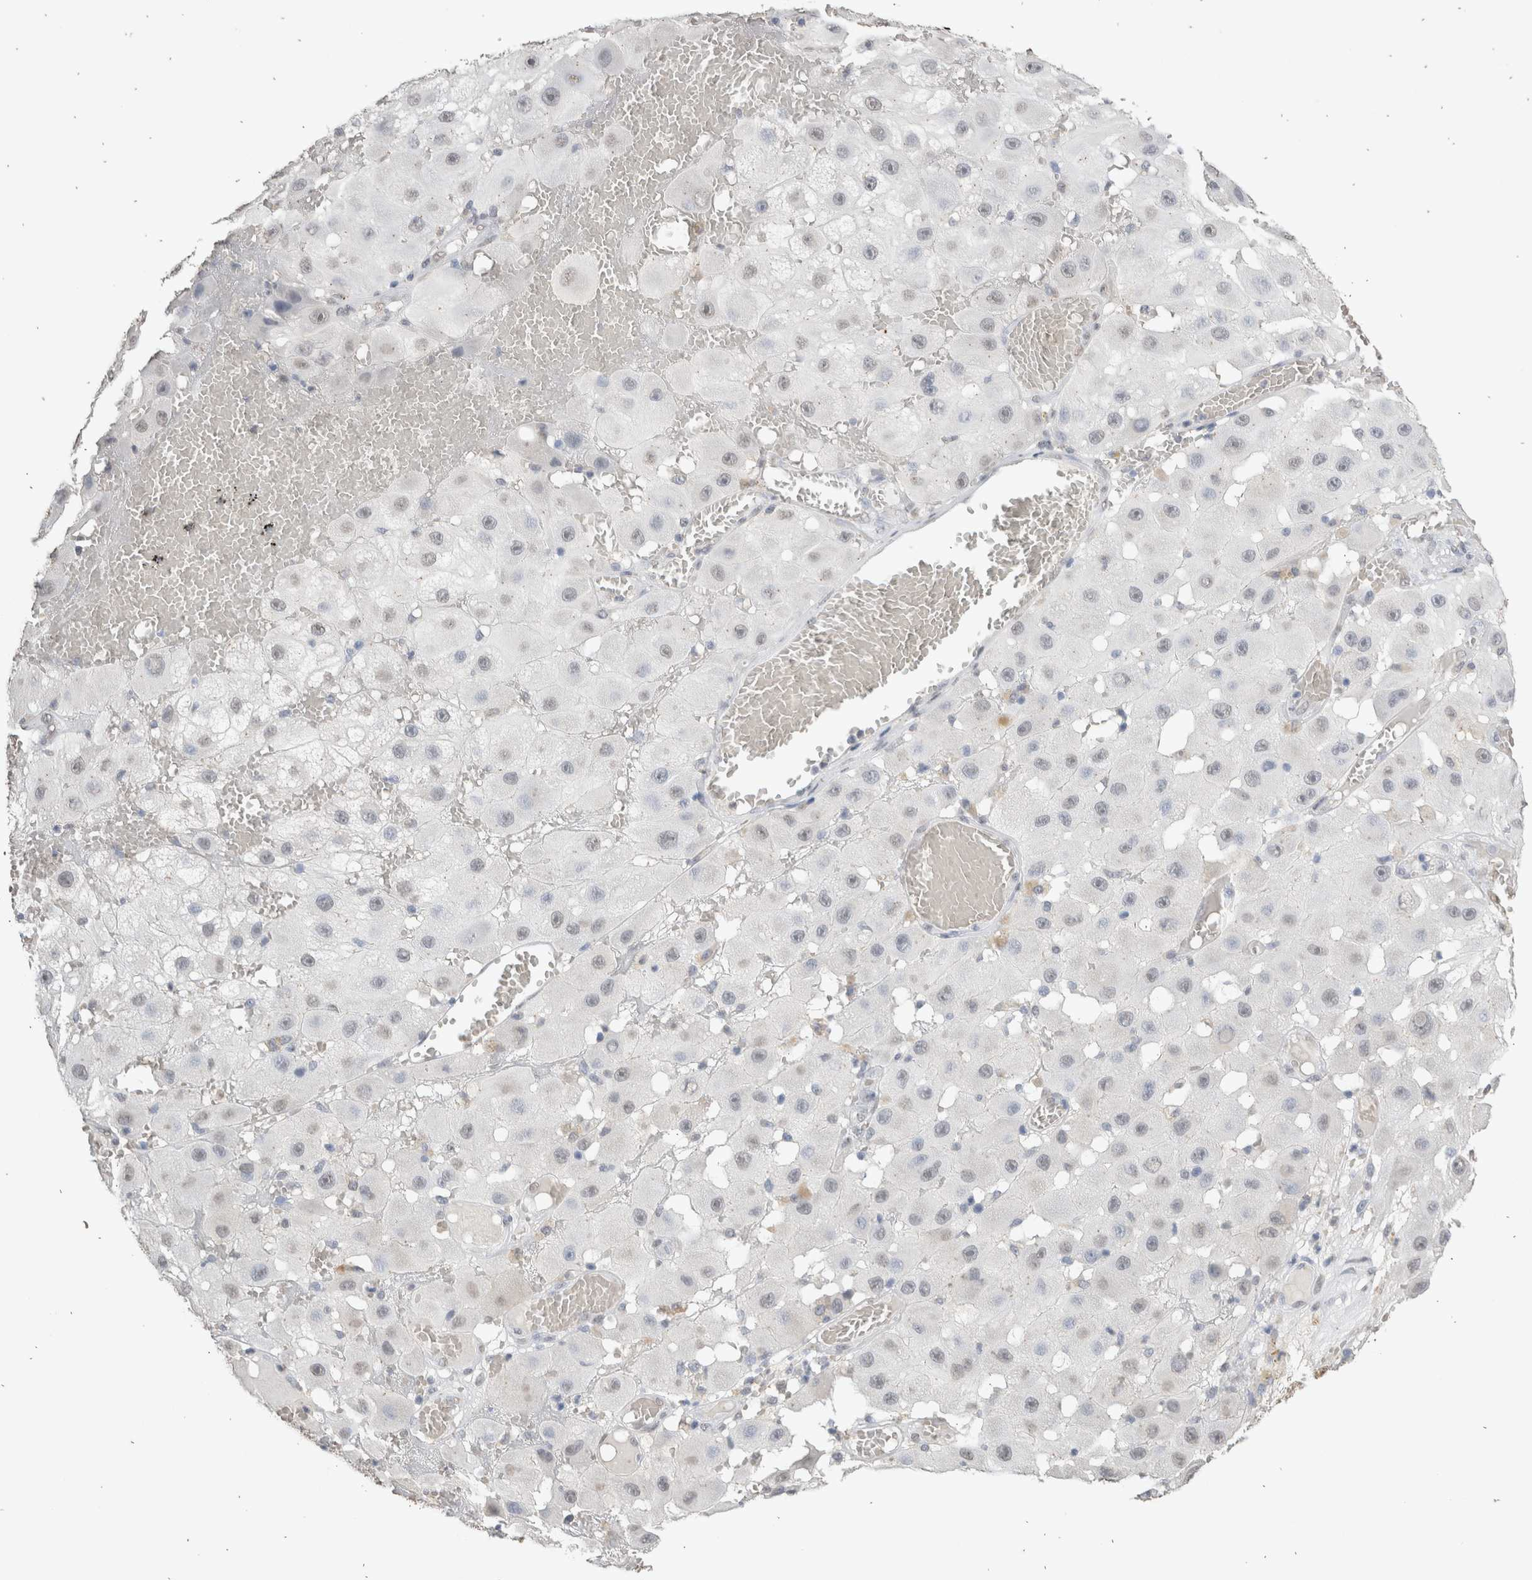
{"staining": {"intensity": "negative", "quantity": "none", "location": "none"}, "tissue": "melanoma", "cell_type": "Tumor cells", "image_type": "cancer", "snomed": [{"axis": "morphology", "description": "Malignant melanoma, NOS"}, {"axis": "topography", "description": "Skin"}], "caption": "An image of human melanoma is negative for staining in tumor cells.", "gene": "LGALS2", "patient": {"sex": "female", "age": 81}}